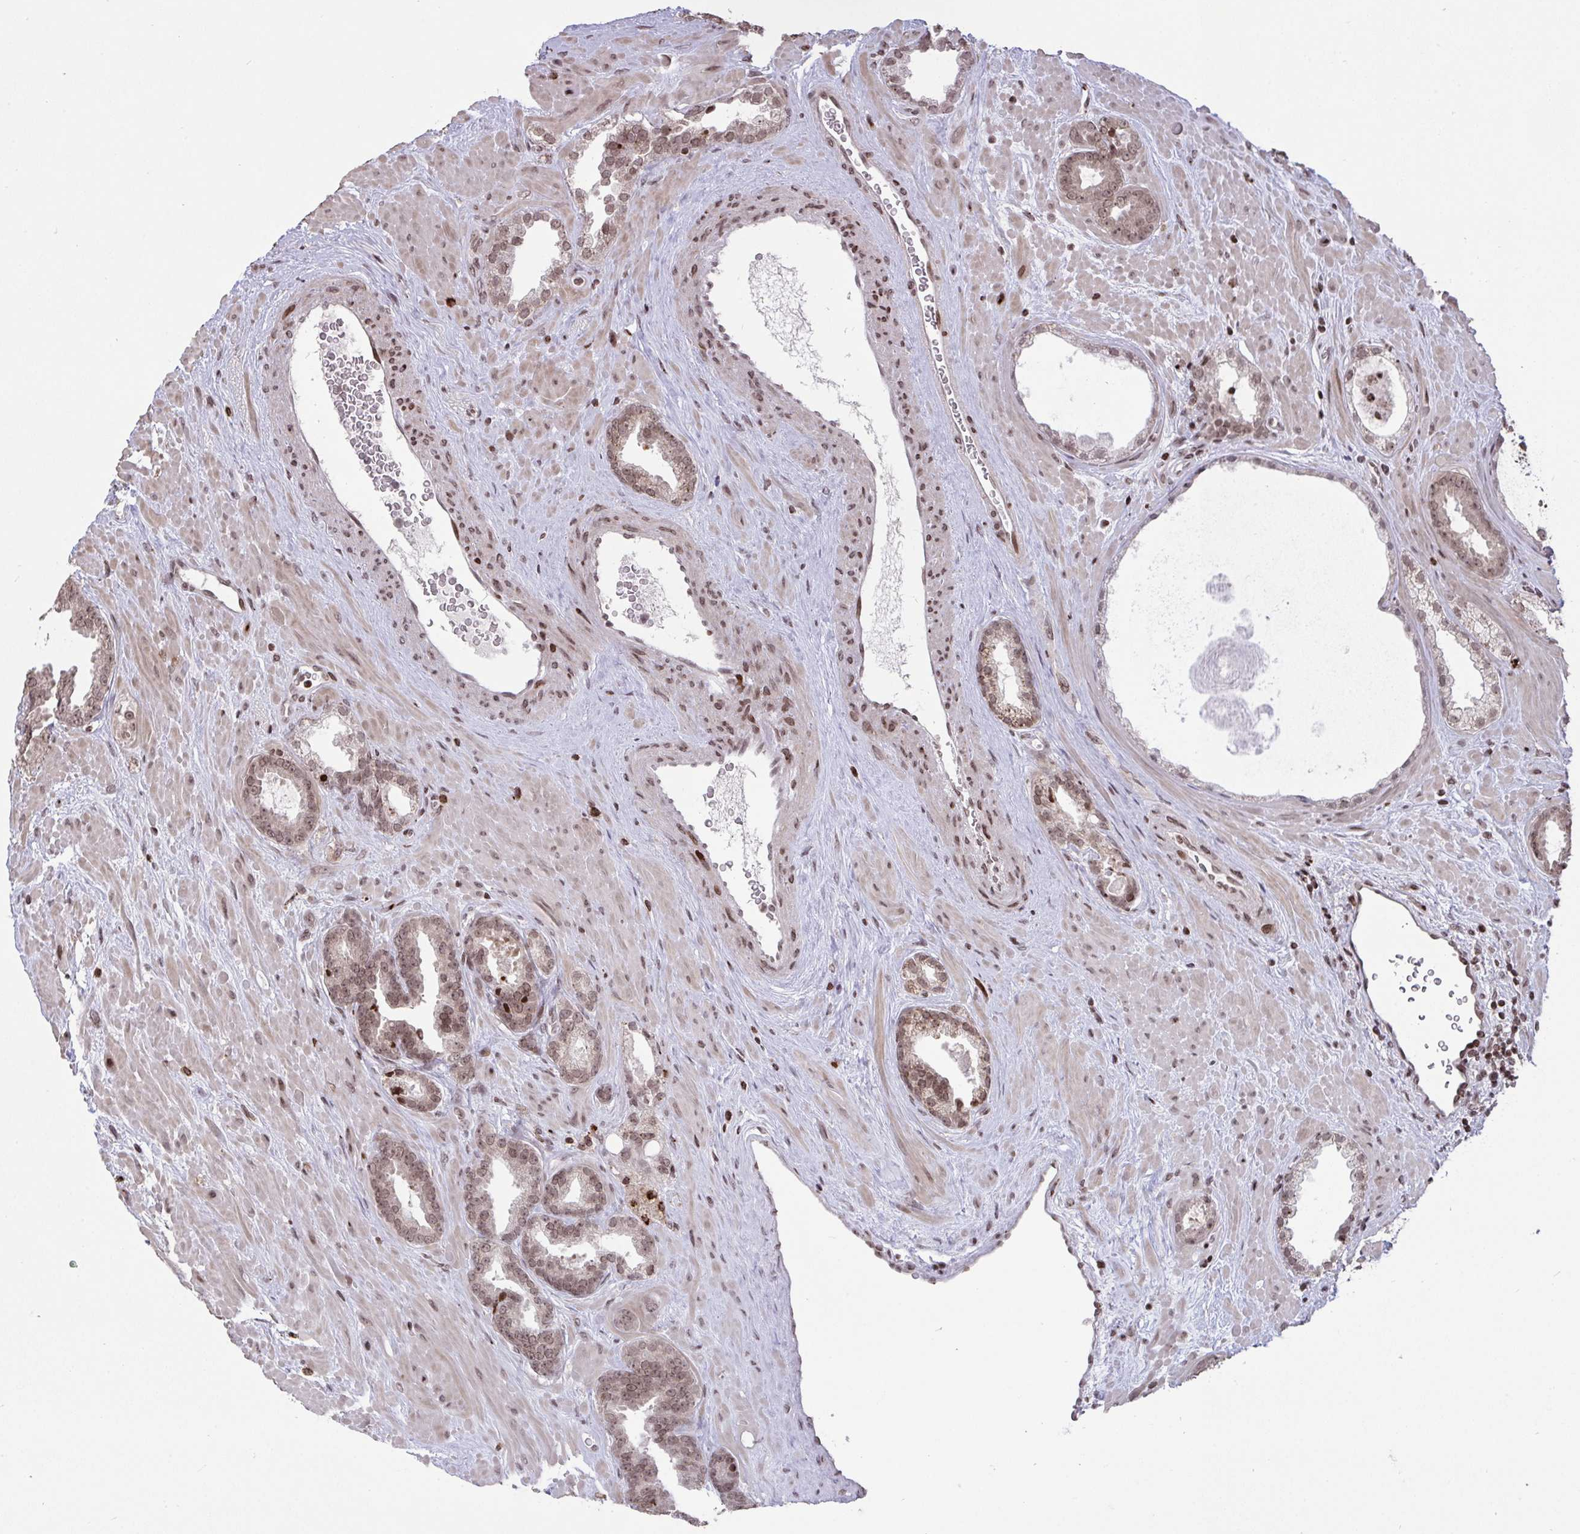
{"staining": {"intensity": "moderate", "quantity": ">75%", "location": "nuclear"}, "tissue": "prostate cancer", "cell_type": "Tumor cells", "image_type": "cancer", "snomed": [{"axis": "morphology", "description": "Adenocarcinoma, Low grade"}, {"axis": "topography", "description": "Prostate"}], "caption": "A micrograph of low-grade adenocarcinoma (prostate) stained for a protein demonstrates moderate nuclear brown staining in tumor cells. (Stains: DAB in brown, nuclei in blue, Microscopy: brightfield microscopy at high magnification).", "gene": "NIP7", "patient": {"sex": "male", "age": 62}}